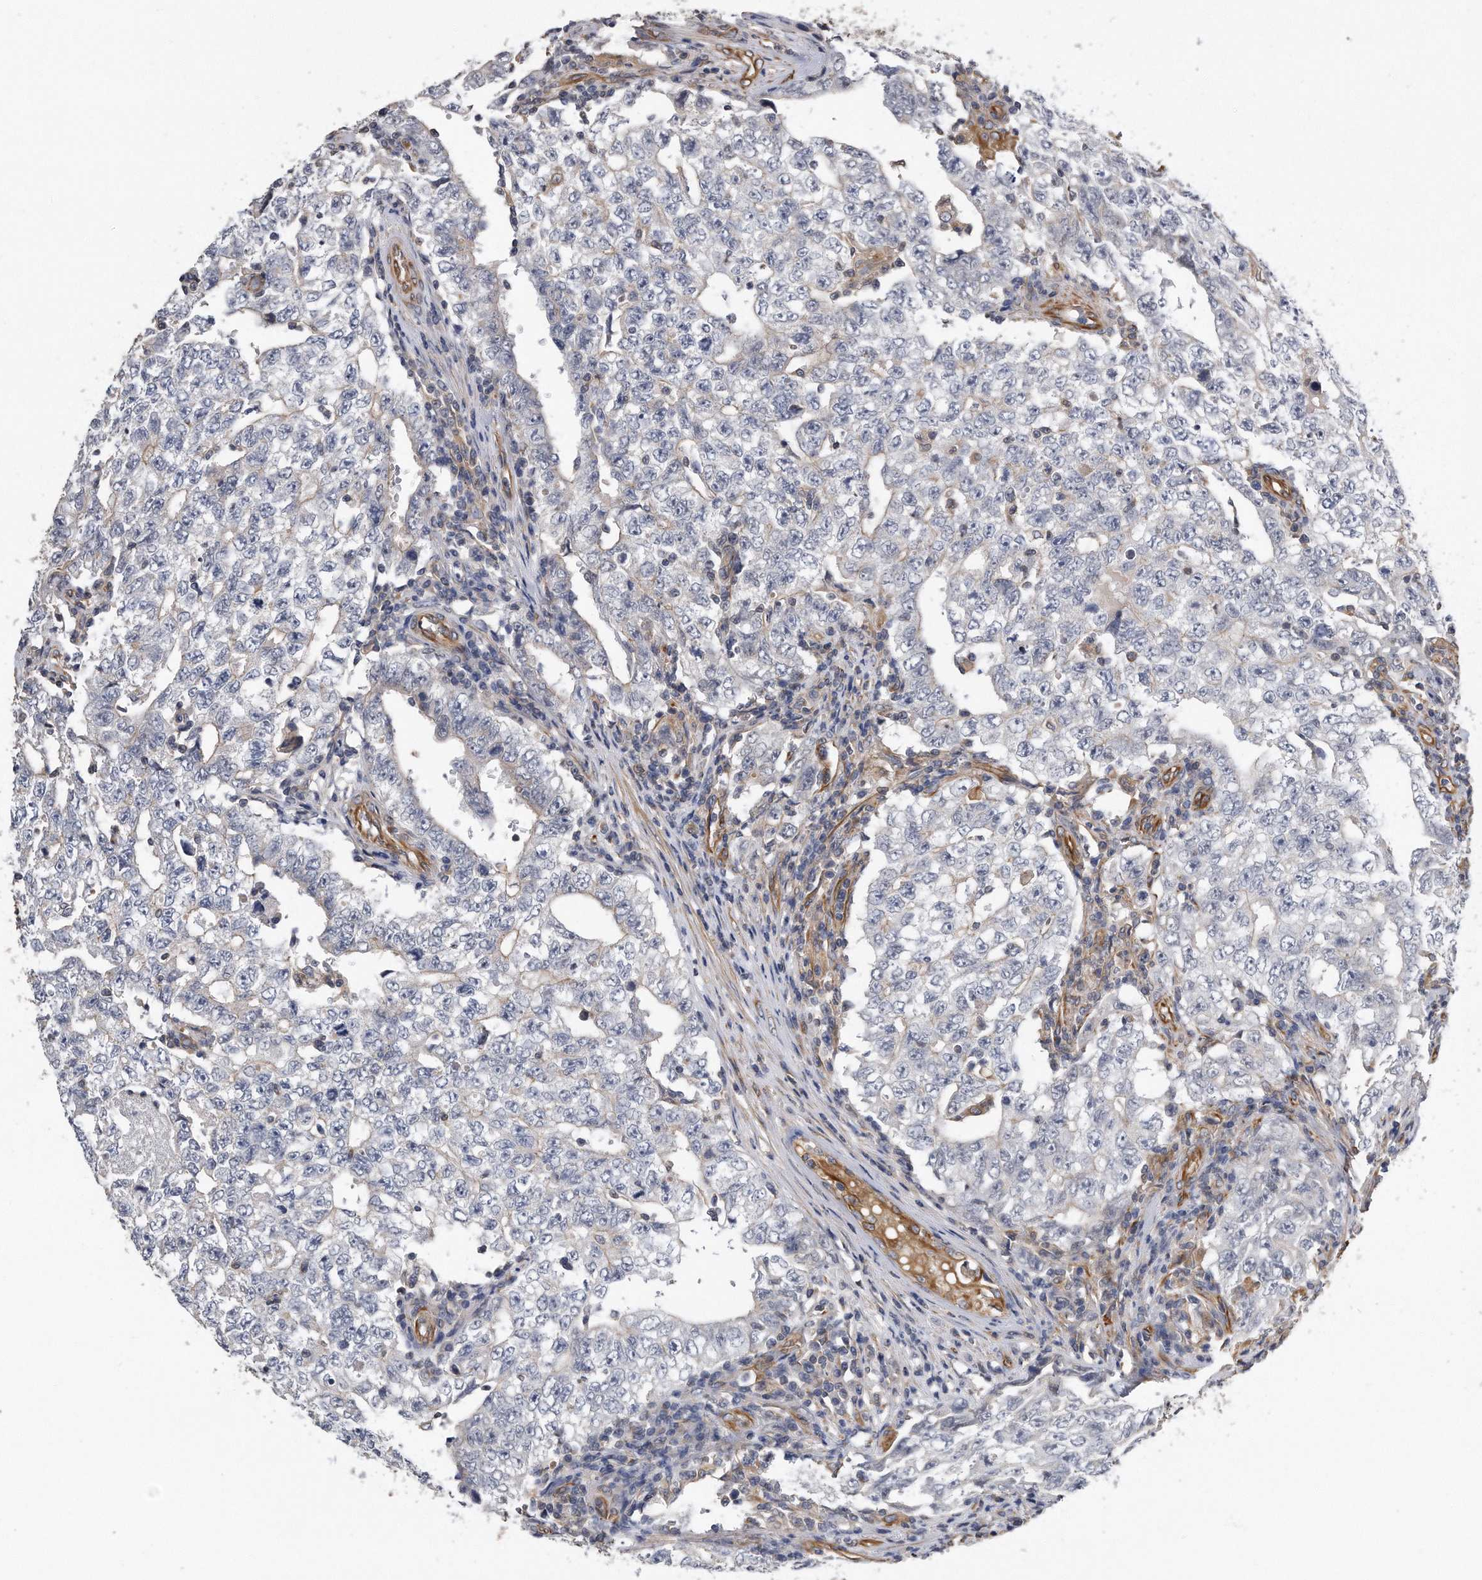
{"staining": {"intensity": "negative", "quantity": "none", "location": "none"}, "tissue": "testis cancer", "cell_type": "Tumor cells", "image_type": "cancer", "snomed": [{"axis": "morphology", "description": "Carcinoma, Embryonal, NOS"}, {"axis": "topography", "description": "Testis"}], "caption": "Immunohistochemical staining of human embryonal carcinoma (testis) displays no significant staining in tumor cells.", "gene": "GPC1", "patient": {"sex": "male", "age": 26}}